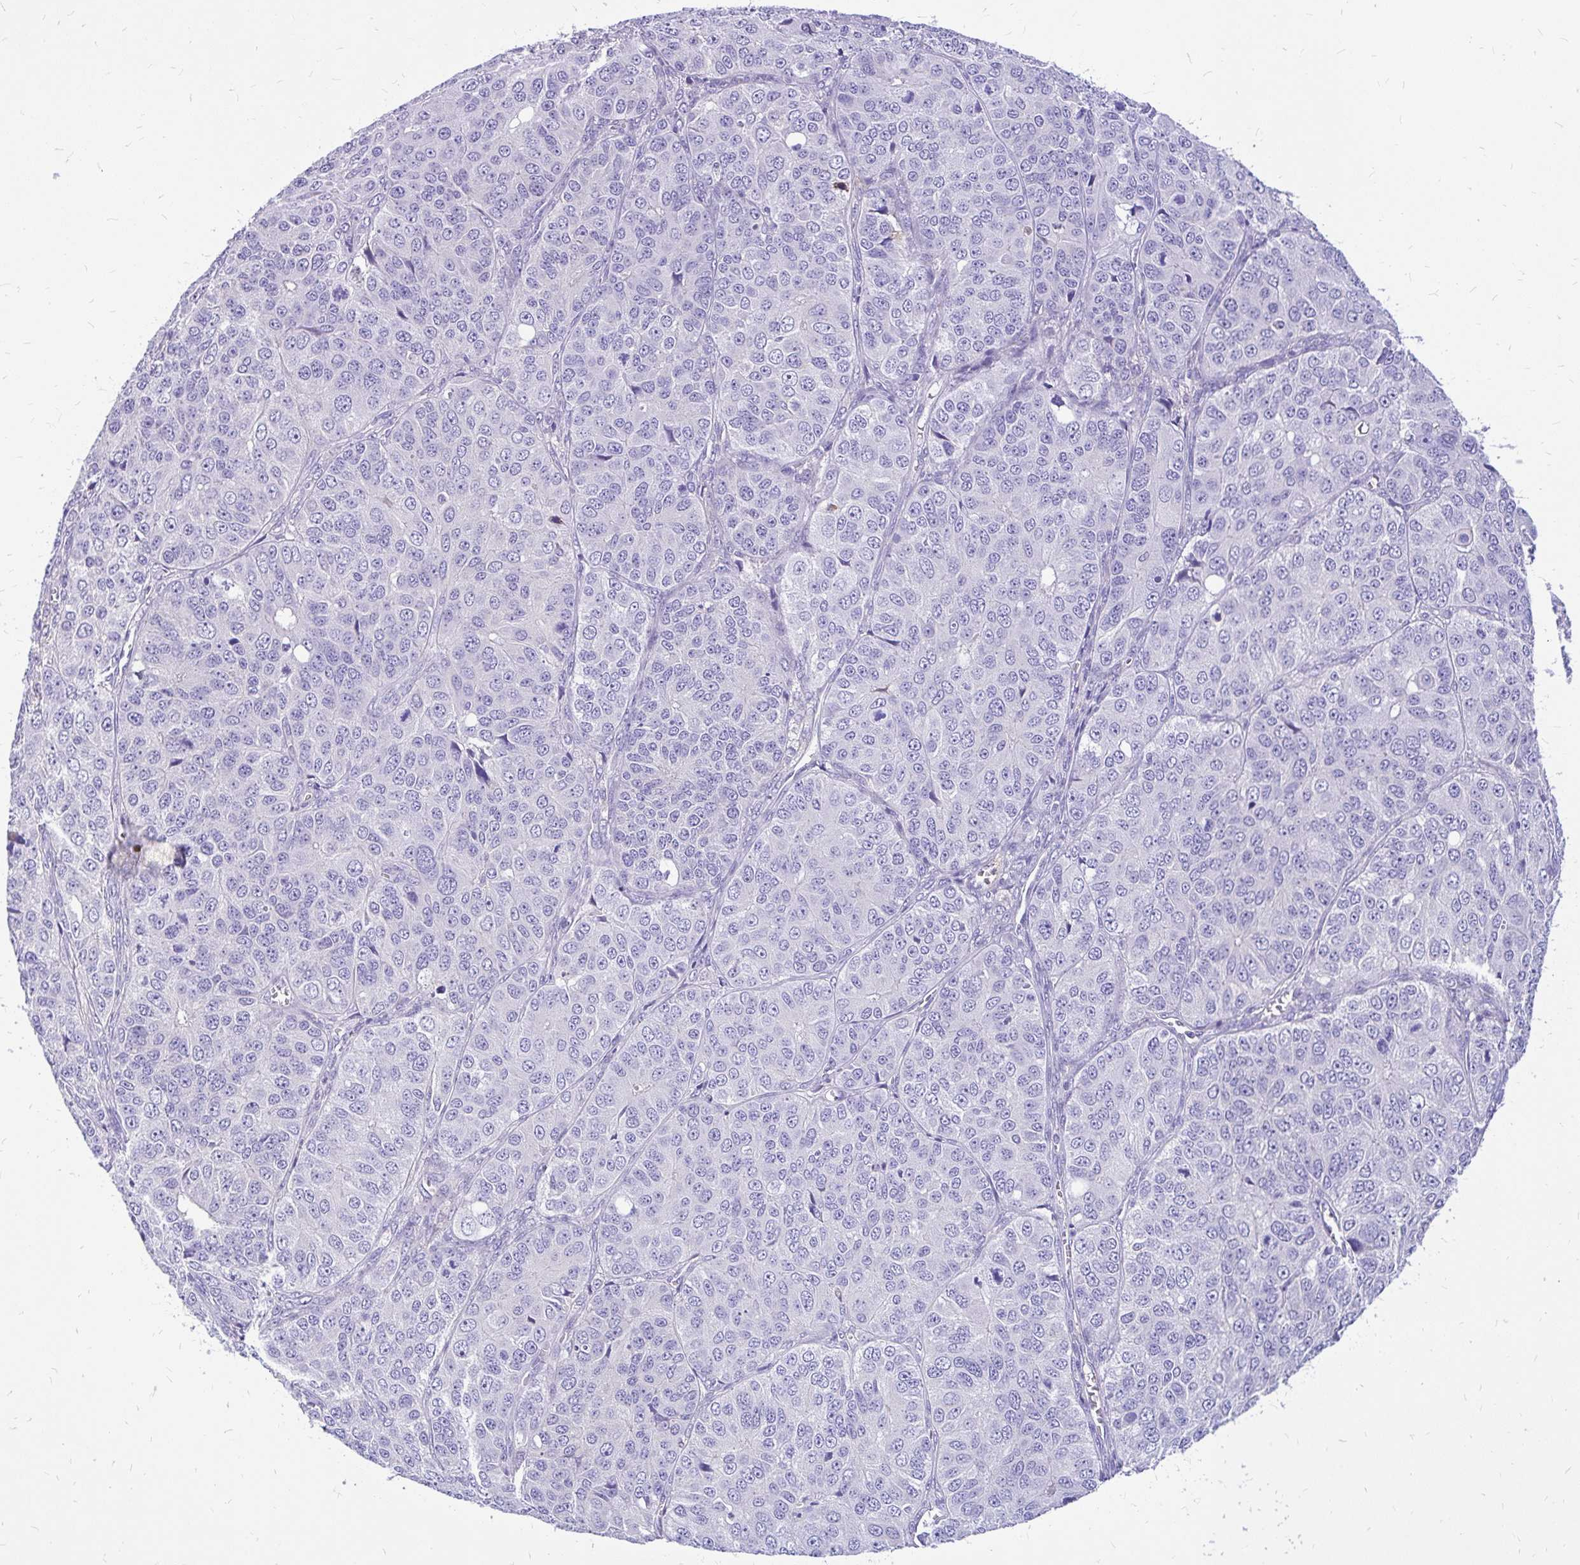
{"staining": {"intensity": "negative", "quantity": "none", "location": "none"}, "tissue": "ovarian cancer", "cell_type": "Tumor cells", "image_type": "cancer", "snomed": [{"axis": "morphology", "description": "Carcinoma, endometroid"}, {"axis": "topography", "description": "Ovary"}], "caption": "Immunohistochemistry (IHC) photomicrograph of neoplastic tissue: ovarian cancer (endometroid carcinoma) stained with DAB (3,3'-diaminobenzidine) reveals no significant protein positivity in tumor cells.", "gene": "MAP1LC3A", "patient": {"sex": "female", "age": 51}}